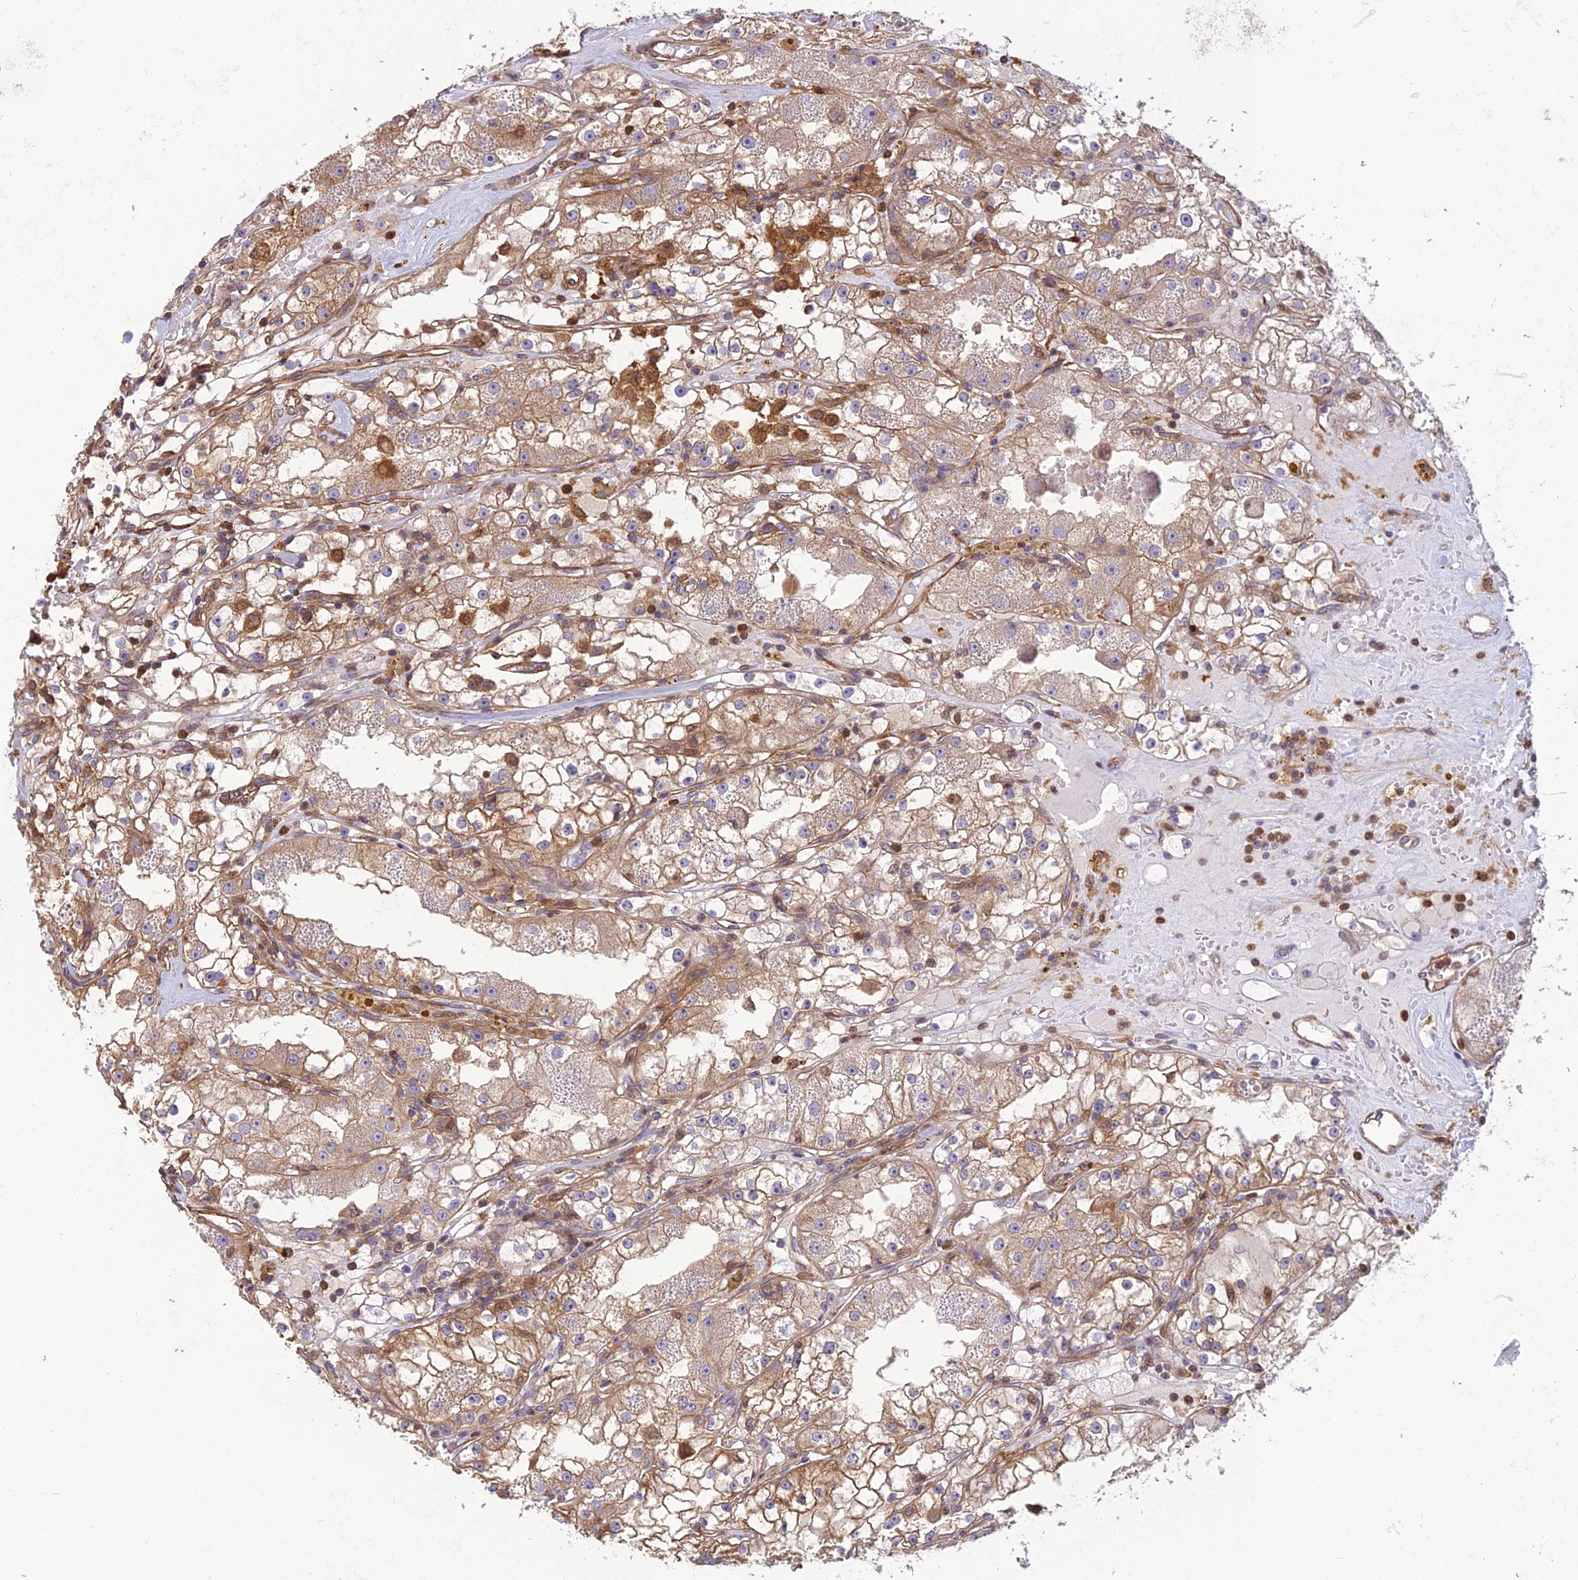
{"staining": {"intensity": "weak", "quantity": ">75%", "location": "cytoplasmic/membranous"}, "tissue": "renal cancer", "cell_type": "Tumor cells", "image_type": "cancer", "snomed": [{"axis": "morphology", "description": "Adenocarcinoma, NOS"}, {"axis": "topography", "description": "Kidney"}], "caption": "This is a histology image of immunohistochemistry staining of renal cancer (adenocarcinoma), which shows weak expression in the cytoplasmic/membranous of tumor cells.", "gene": "HPSE2", "patient": {"sex": "male", "age": 56}}